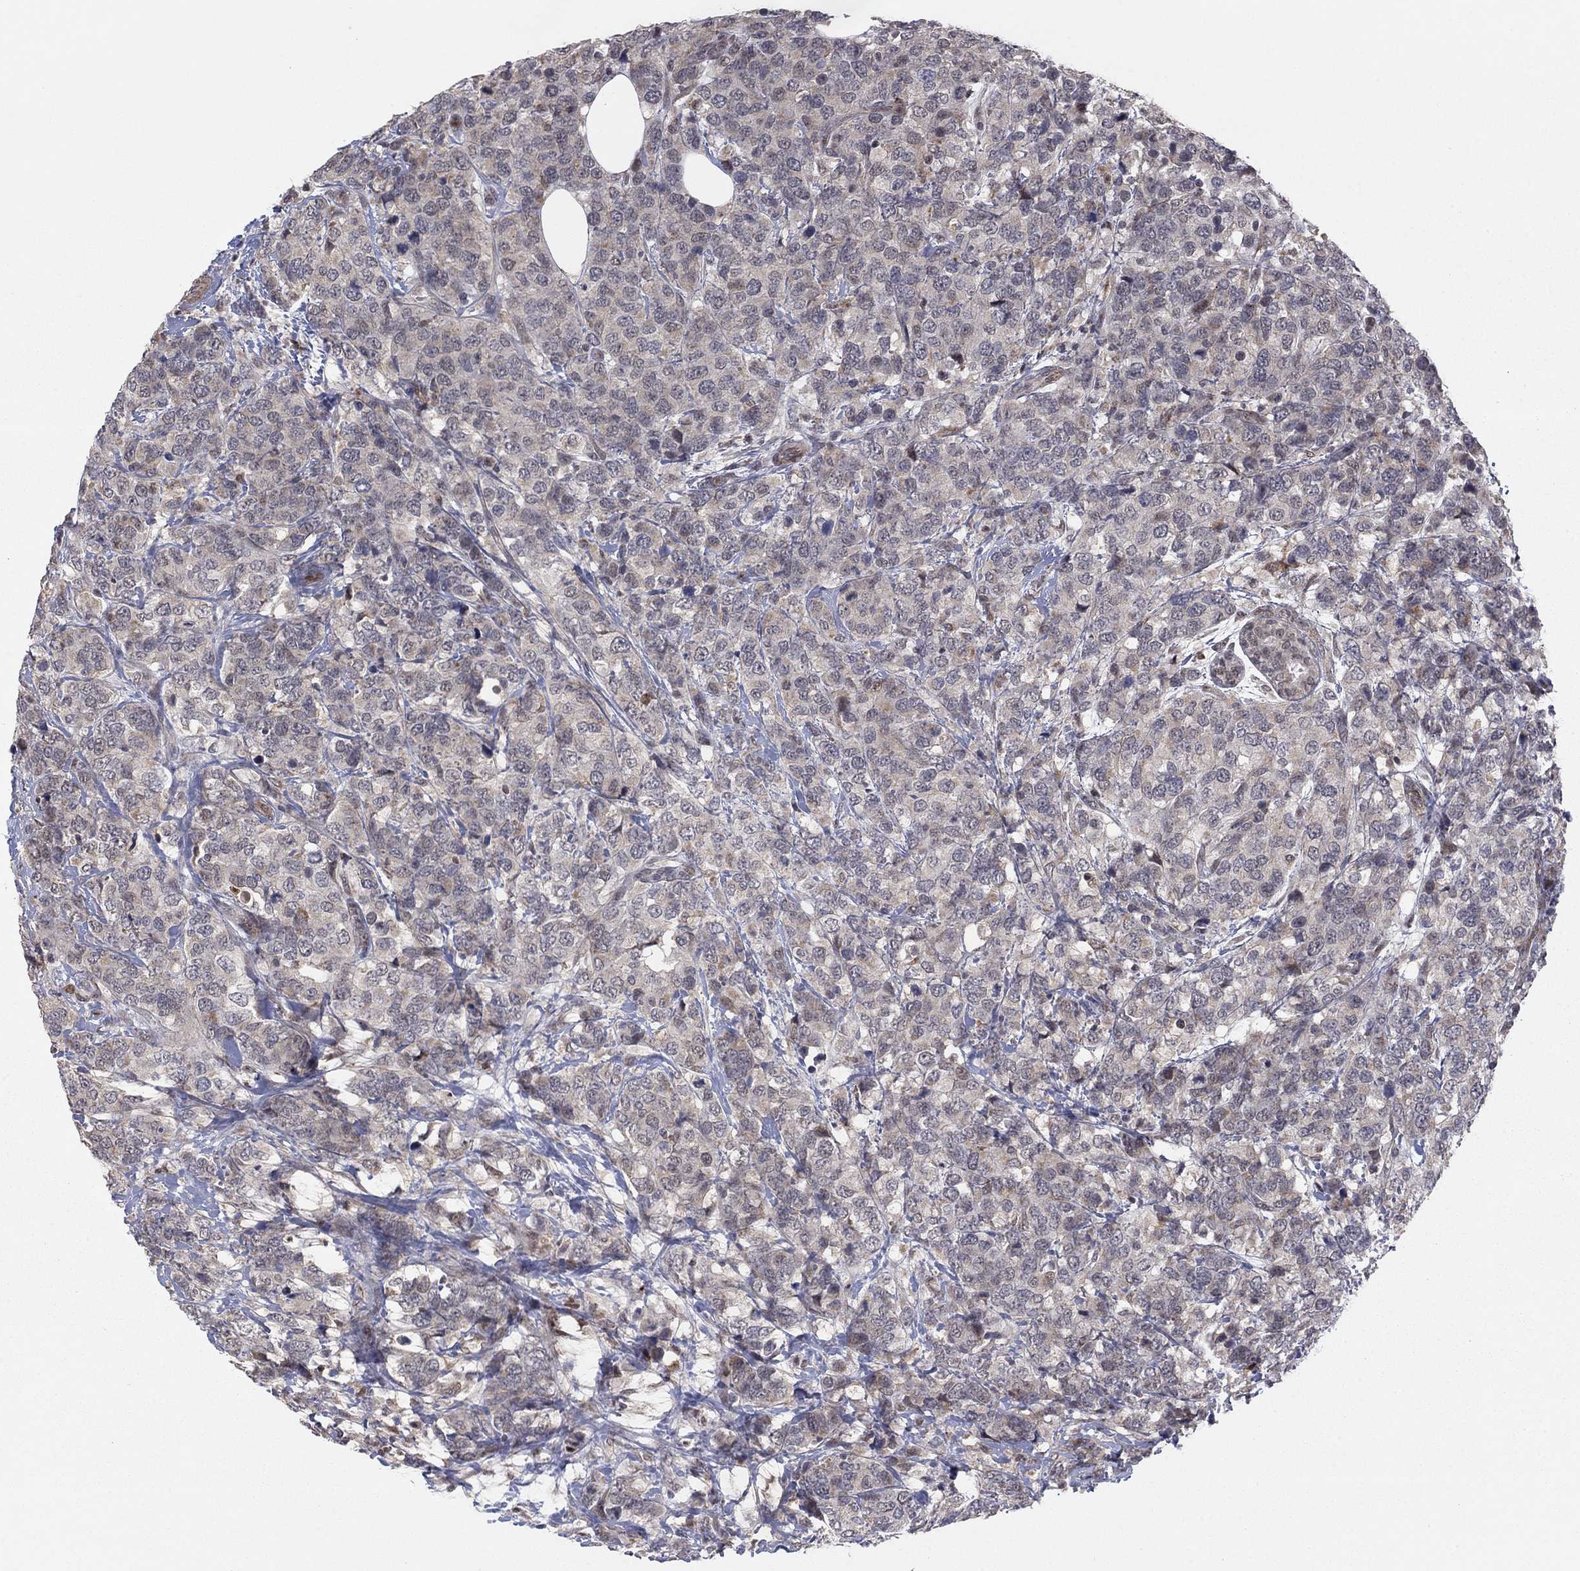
{"staining": {"intensity": "negative", "quantity": "none", "location": "none"}, "tissue": "breast cancer", "cell_type": "Tumor cells", "image_type": "cancer", "snomed": [{"axis": "morphology", "description": "Lobular carcinoma"}, {"axis": "topography", "description": "Breast"}], "caption": "Tumor cells show no significant protein positivity in breast lobular carcinoma.", "gene": "ZNF395", "patient": {"sex": "female", "age": 59}}